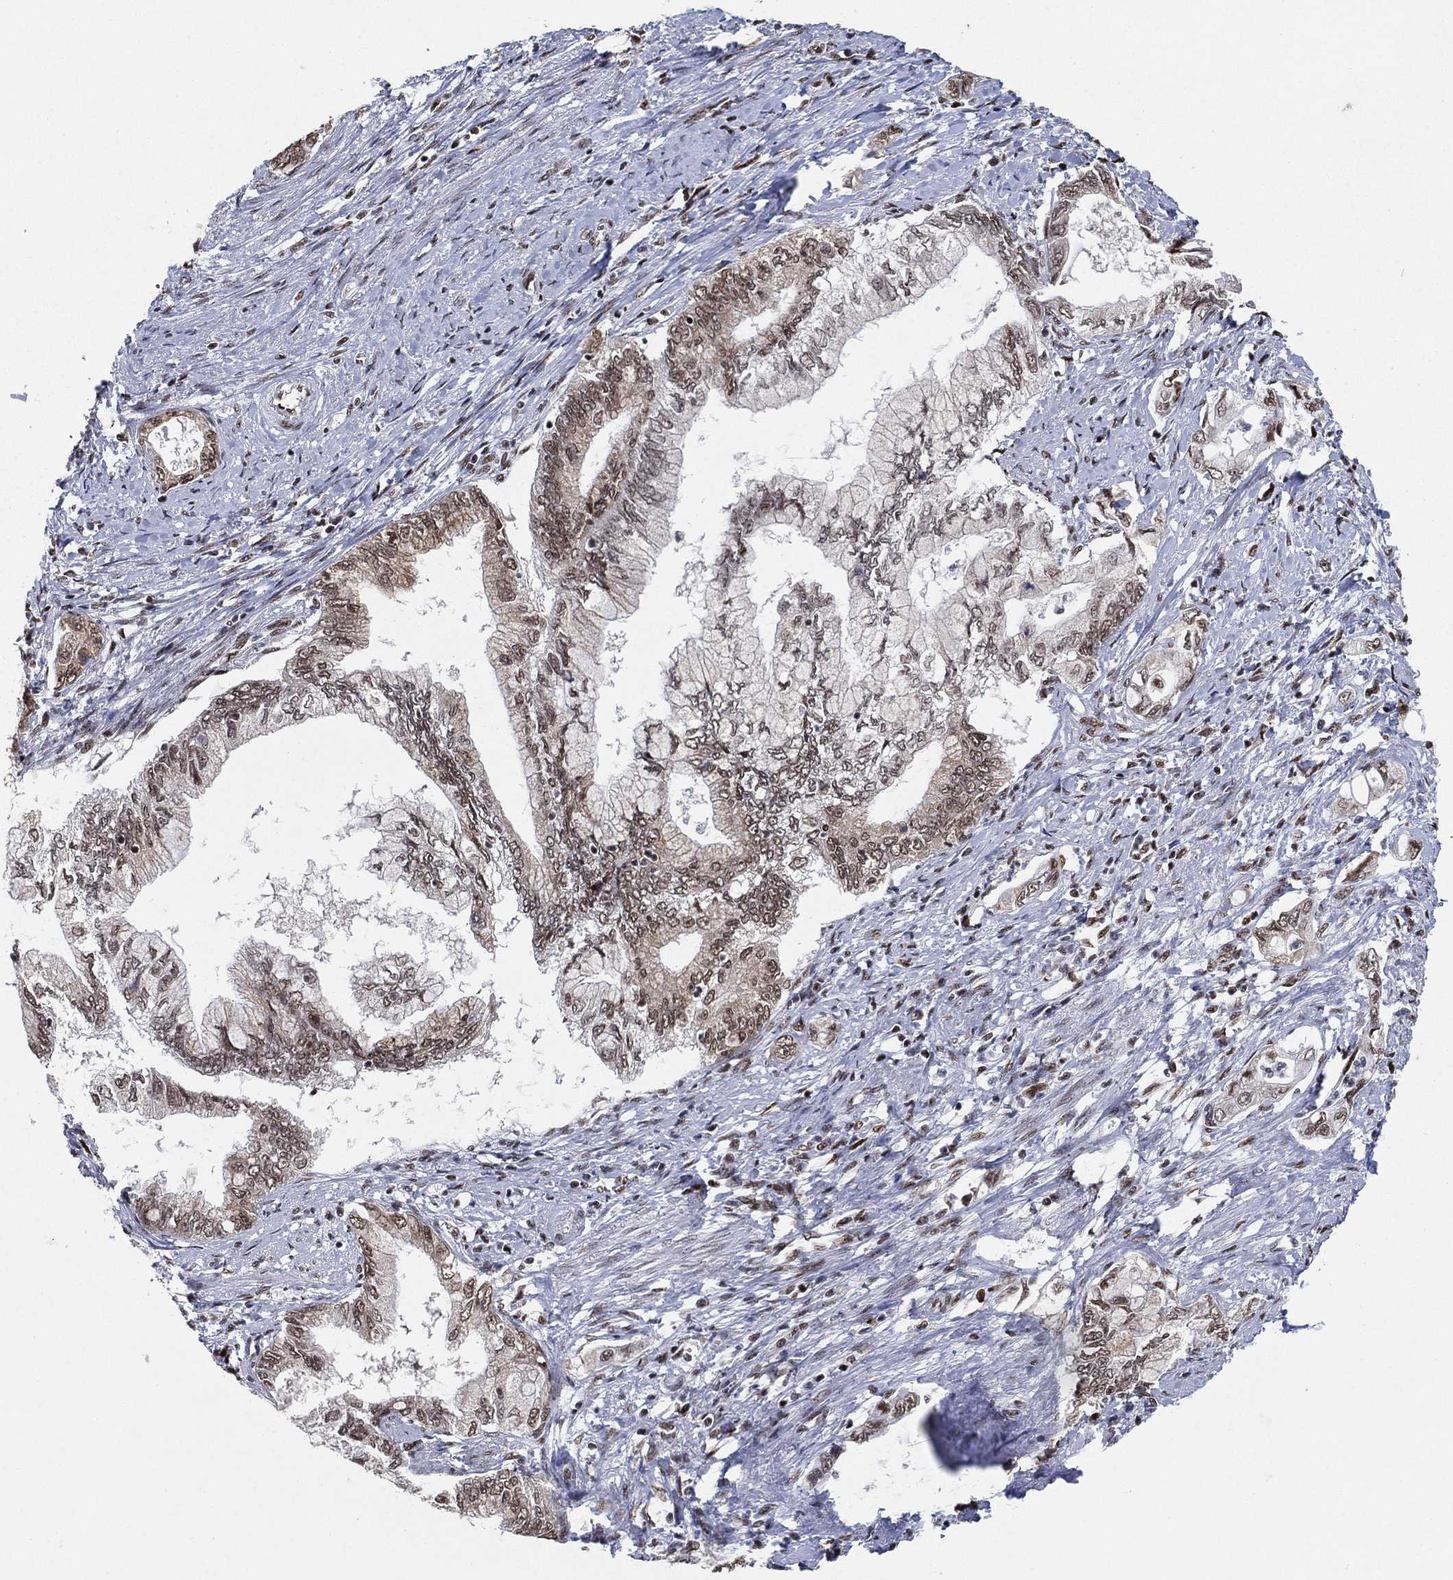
{"staining": {"intensity": "moderate", "quantity": ">75%", "location": "nuclear"}, "tissue": "pancreatic cancer", "cell_type": "Tumor cells", "image_type": "cancer", "snomed": [{"axis": "morphology", "description": "Adenocarcinoma, NOS"}, {"axis": "topography", "description": "Pancreas"}], "caption": "Immunohistochemical staining of pancreatic cancer (adenocarcinoma) exhibits medium levels of moderate nuclear positivity in about >75% of tumor cells. The protein is shown in brown color, while the nuclei are stained blue.", "gene": "DDX27", "patient": {"sex": "female", "age": 73}}